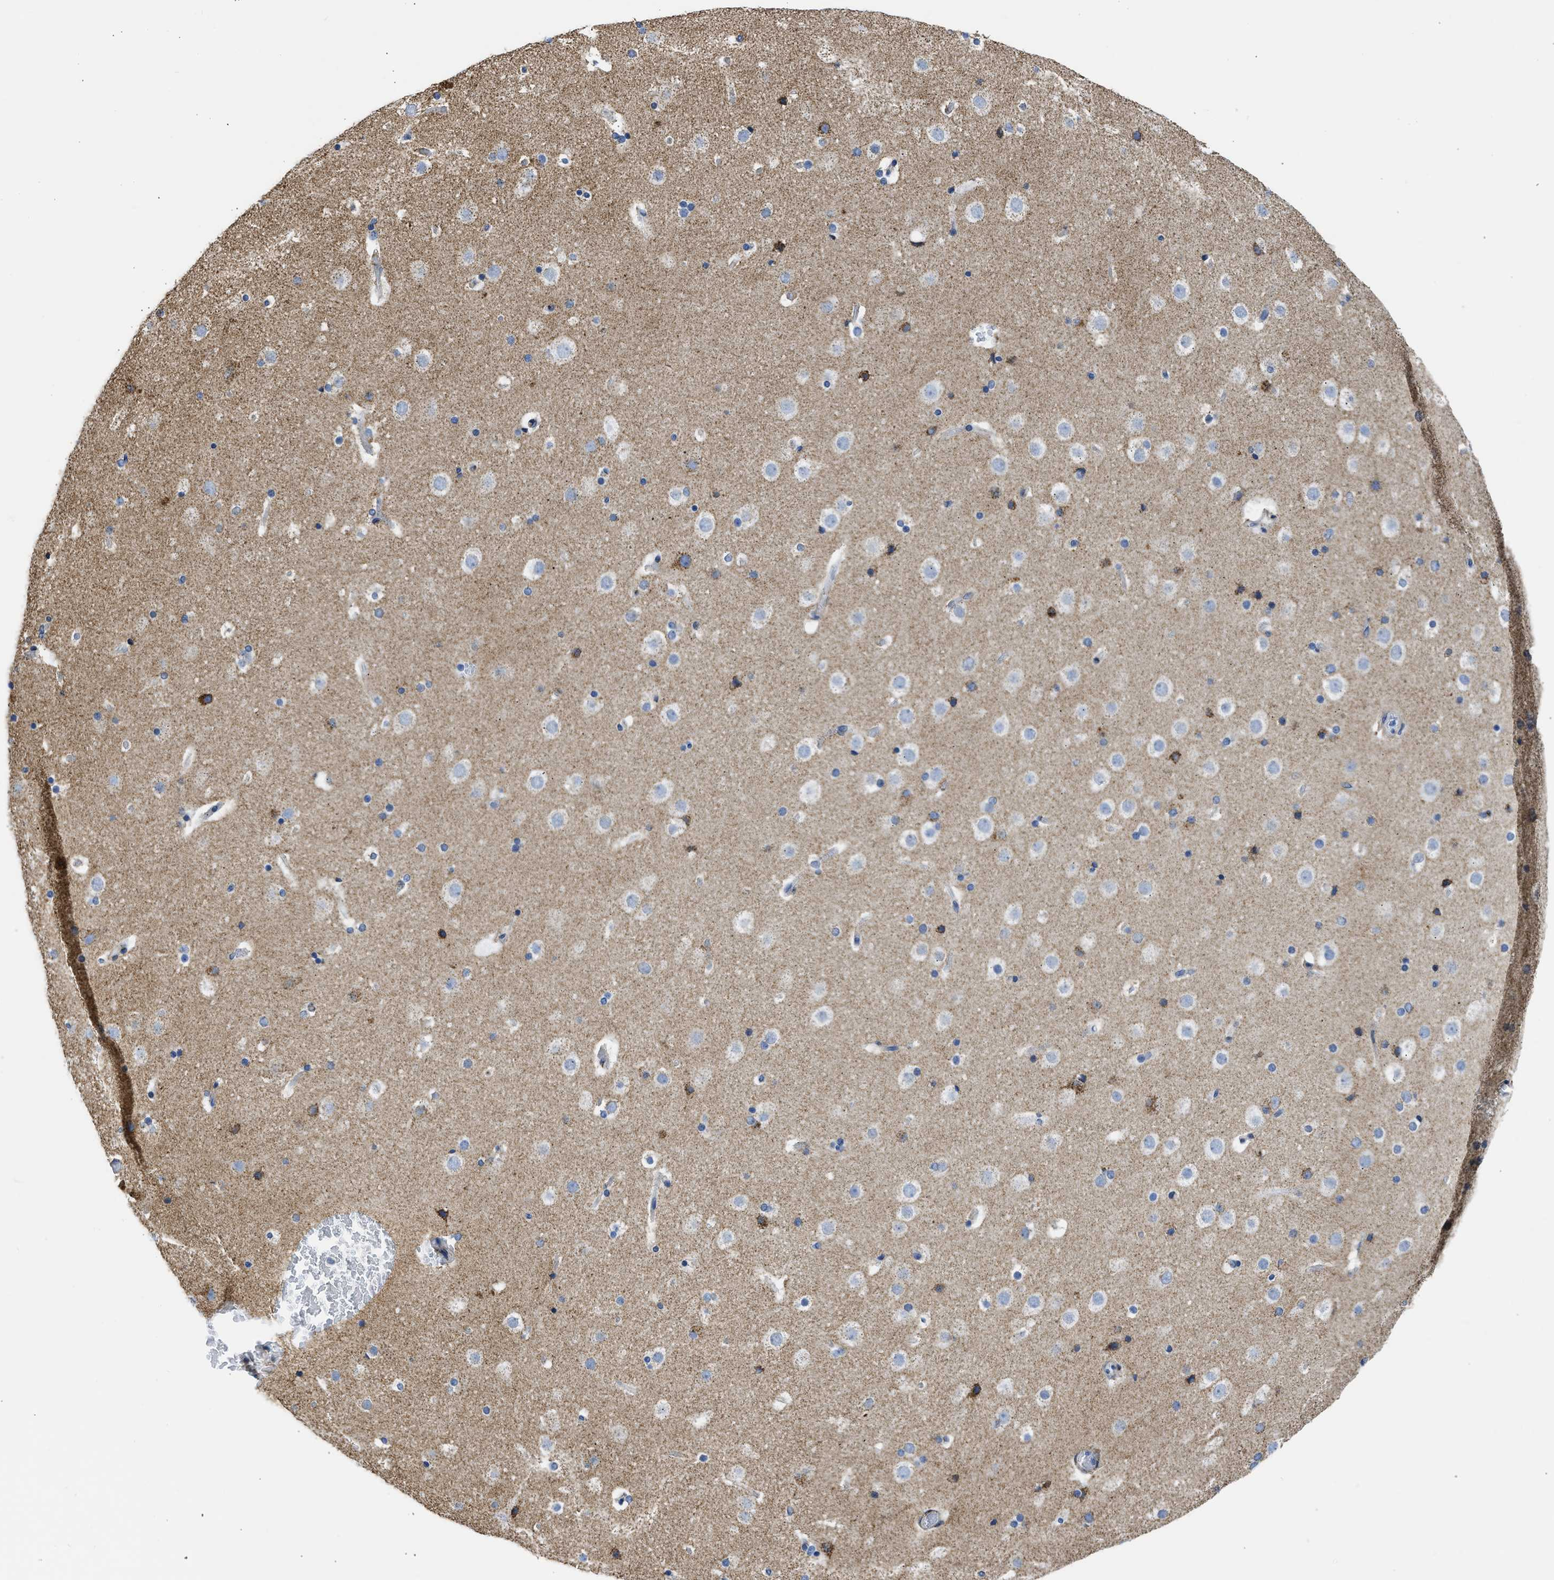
{"staining": {"intensity": "negative", "quantity": "none", "location": "none"}, "tissue": "cerebral cortex", "cell_type": "Endothelial cells", "image_type": "normal", "snomed": [{"axis": "morphology", "description": "Normal tissue, NOS"}, {"axis": "topography", "description": "Cerebral cortex"}], "caption": "DAB (3,3'-diaminobenzidine) immunohistochemical staining of normal cerebral cortex exhibits no significant expression in endothelial cells. The staining was performed using DAB (3,3'-diaminobenzidine) to visualize the protein expression in brown, while the nuclei were stained in blue with hematoxylin (Magnification: 20x).", "gene": "CYCS", "patient": {"sex": "male", "age": 57}}